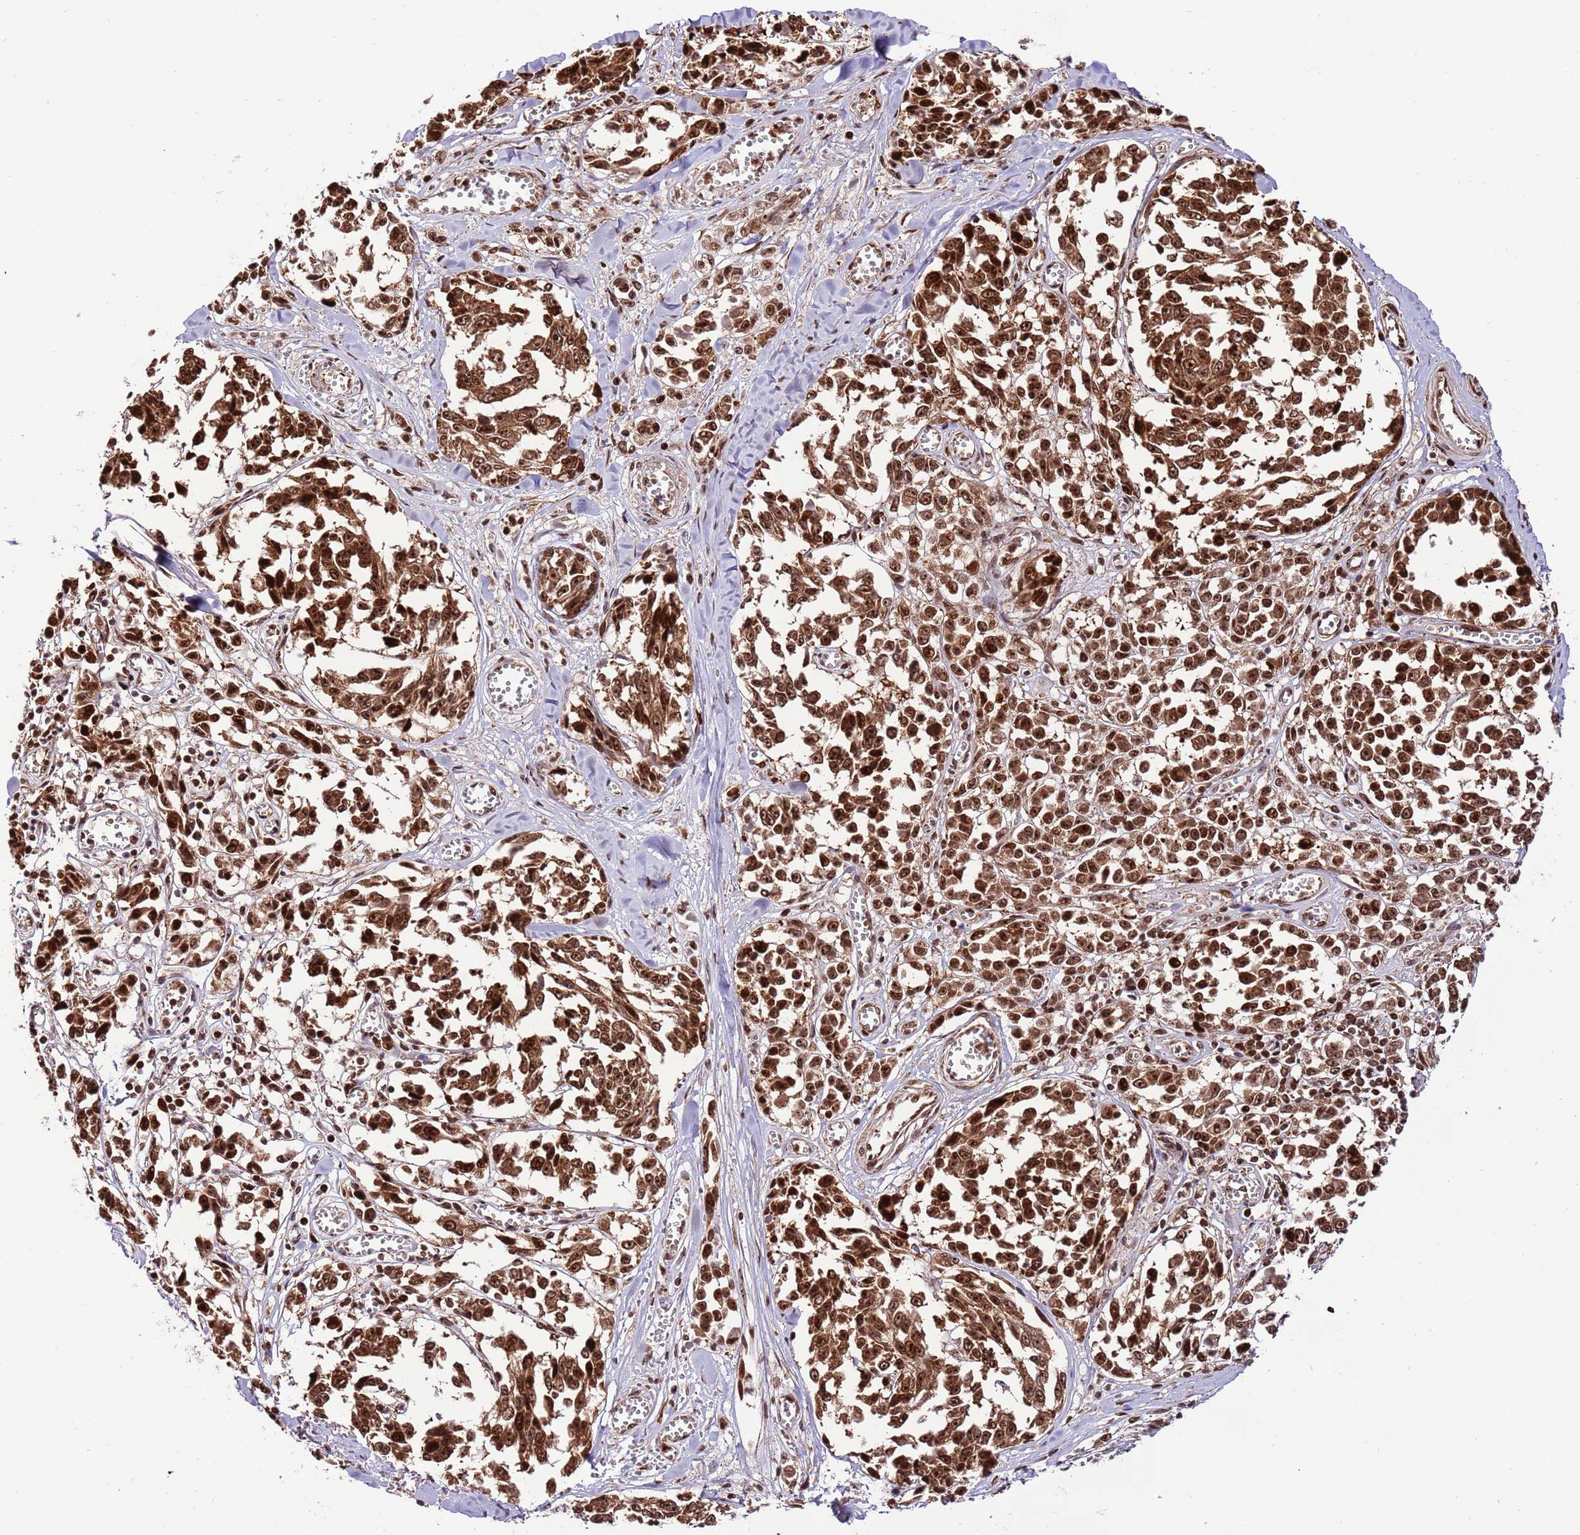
{"staining": {"intensity": "strong", "quantity": ">75%", "location": "cytoplasmic/membranous,nuclear"}, "tissue": "melanoma", "cell_type": "Tumor cells", "image_type": "cancer", "snomed": [{"axis": "morphology", "description": "Malignant melanoma, NOS"}, {"axis": "topography", "description": "Skin"}], "caption": "A high amount of strong cytoplasmic/membranous and nuclear positivity is identified in about >75% of tumor cells in malignant melanoma tissue.", "gene": "RIF1", "patient": {"sex": "female", "age": 64}}